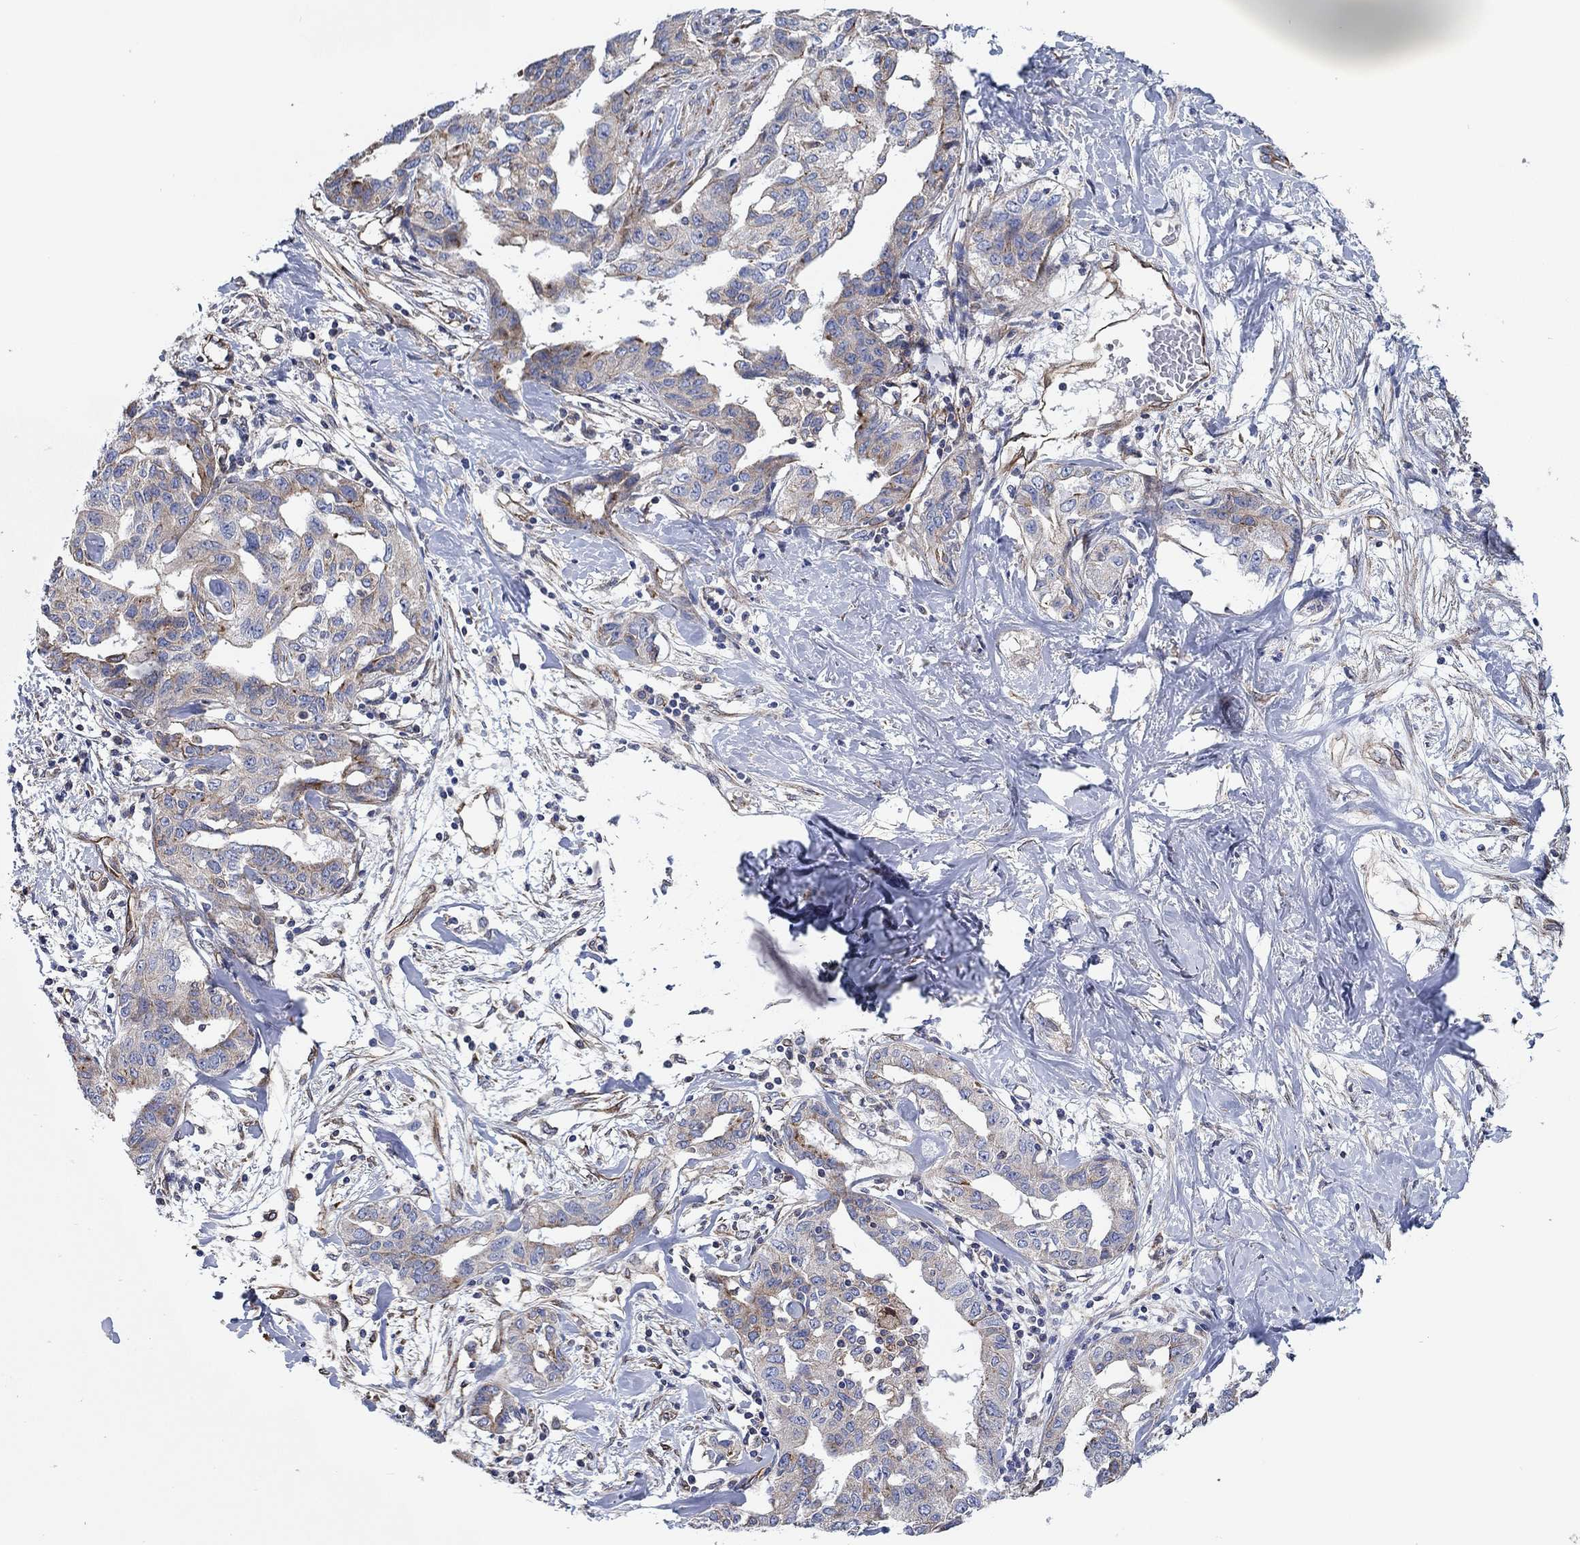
{"staining": {"intensity": "moderate", "quantity": "25%-75%", "location": "cytoplasmic/membranous"}, "tissue": "liver cancer", "cell_type": "Tumor cells", "image_type": "cancer", "snomed": [{"axis": "morphology", "description": "Cholangiocarcinoma"}, {"axis": "topography", "description": "Liver"}], "caption": "Immunohistochemical staining of human liver cancer (cholangiocarcinoma) exhibits medium levels of moderate cytoplasmic/membranous protein staining in approximately 25%-75% of tumor cells.", "gene": "FMN1", "patient": {"sex": "male", "age": 59}}